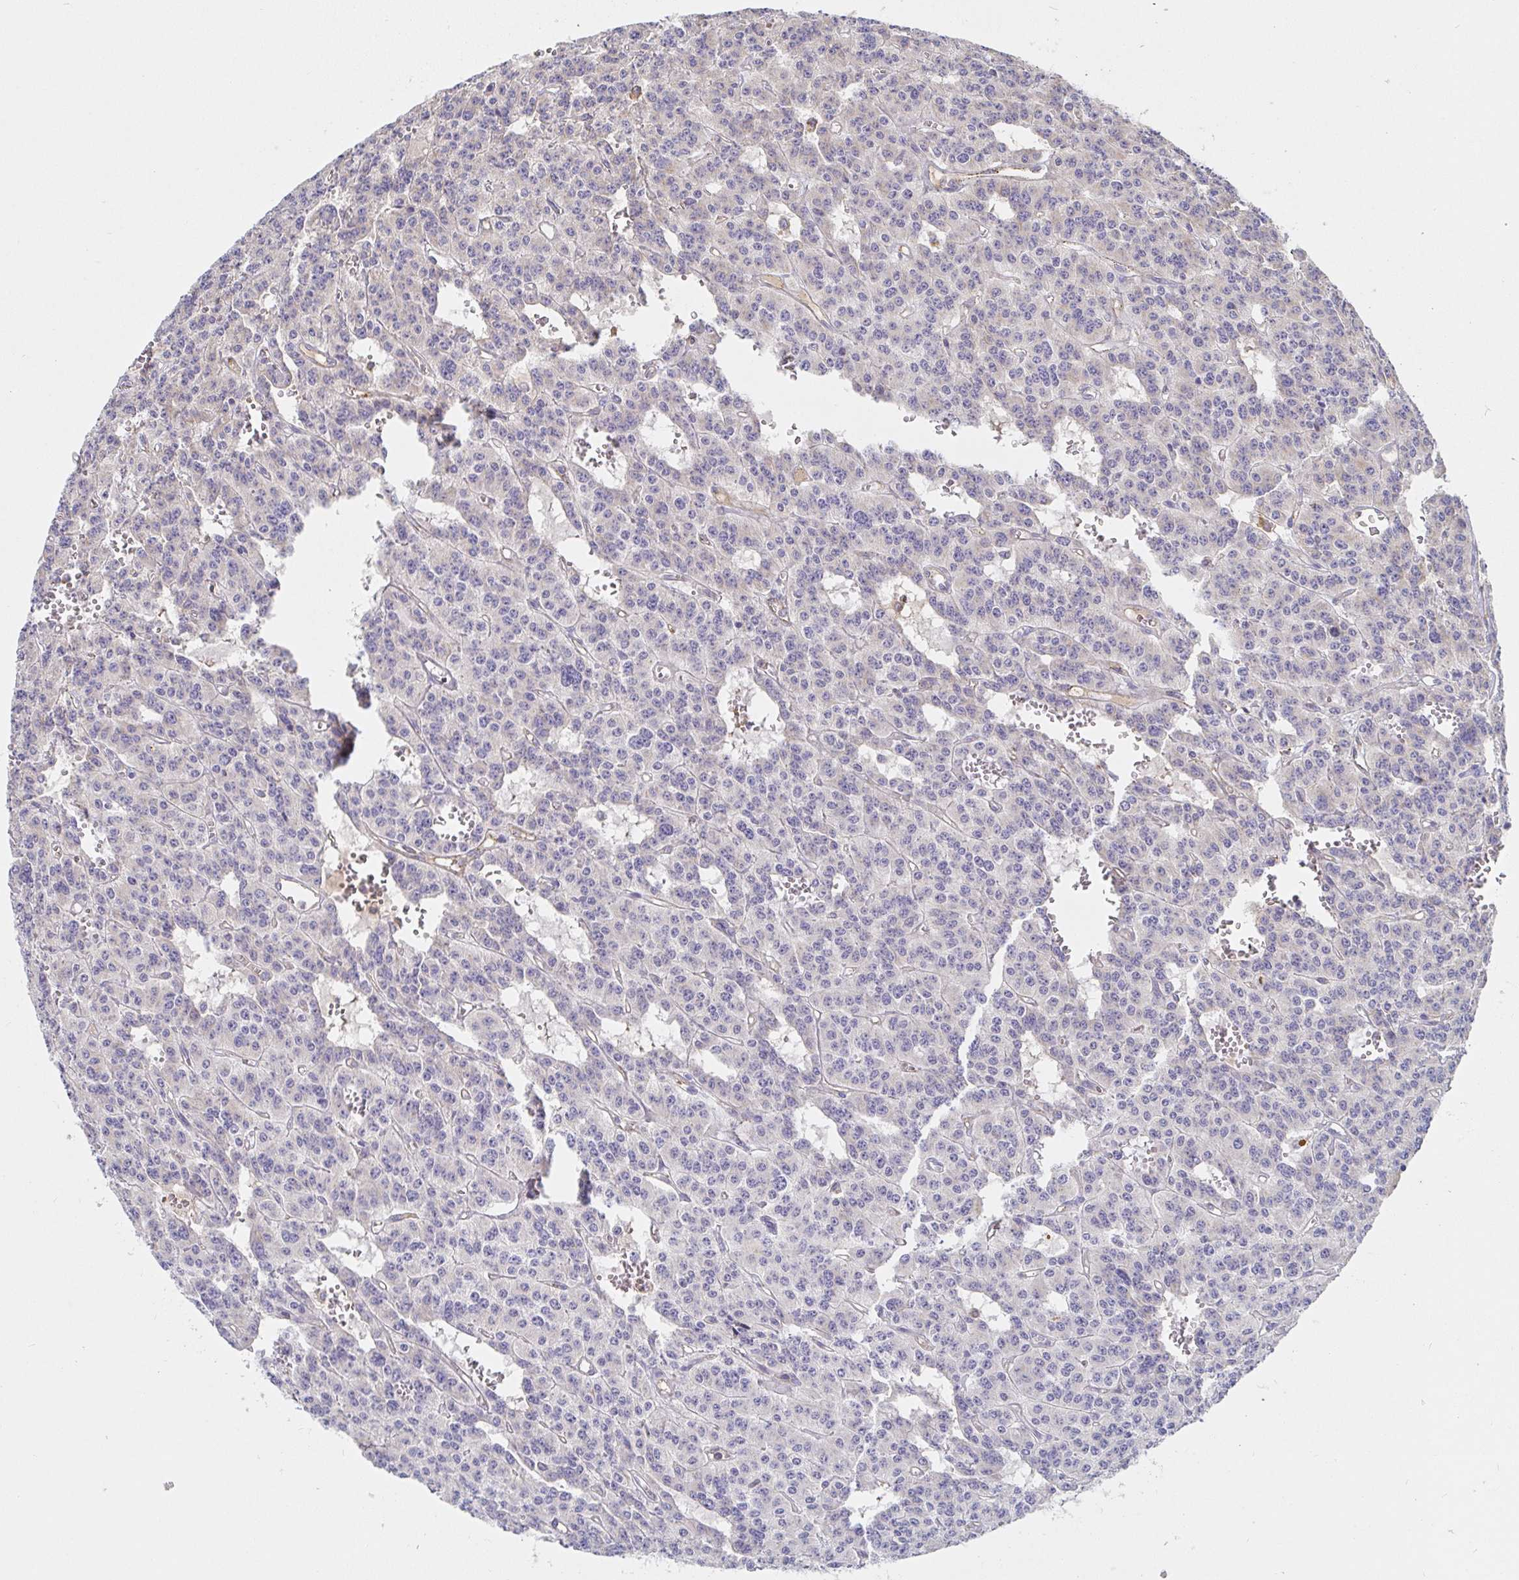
{"staining": {"intensity": "negative", "quantity": "none", "location": "none"}, "tissue": "carcinoid", "cell_type": "Tumor cells", "image_type": "cancer", "snomed": [{"axis": "morphology", "description": "Carcinoid, malignant, NOS"}, {"axis": "topography", "description": "Lung"}], "caption": "Tumor cells show no significant expression in malignant carcinoid.", "gene": "IRAK2", "patient": {"sex": "female", "age": 71}}